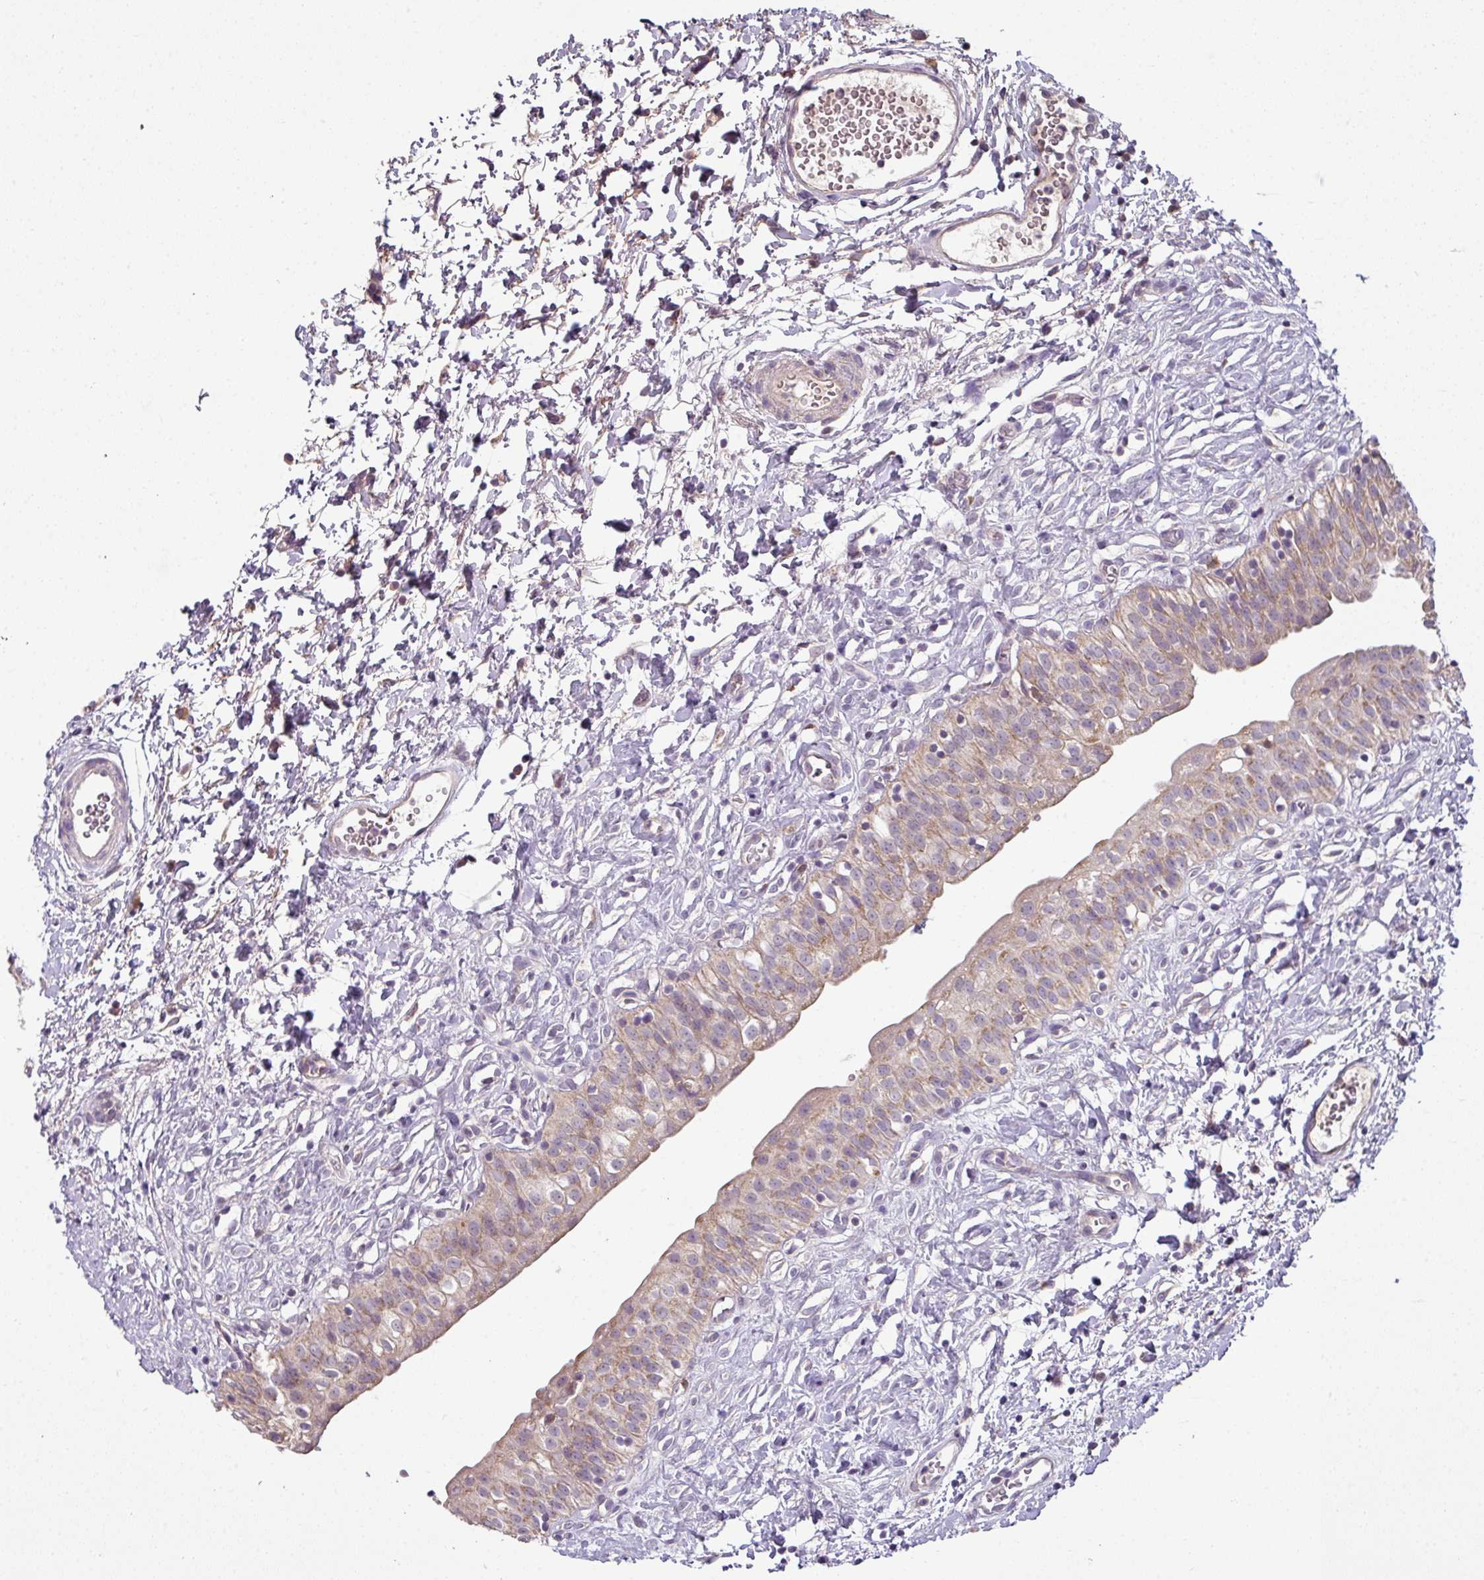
{"staining": {"intensity": "moderate", "quantity": ">75%", "location": "cytoplasmic/membranous"}, "tissue": "urinary bladder", "cell_type": "Urothelial cells", "image_type": "normal", "snomed": [{"axis": "morphology", "description": "Normal tissue, NOS"}, {"axis": "topography", "description": "Urinary bladder"}], "caption": "DAB immunohistochemical staining of benign urinary bladder exhibits moderate cytoplasmic/membranous protein positivity in approximately >75% of urothelial cells. (DAB IHC with brightfield microscopy, high magnification).", "gene": "LRRC9", "patient": {"sex": "male", "age": 51}}